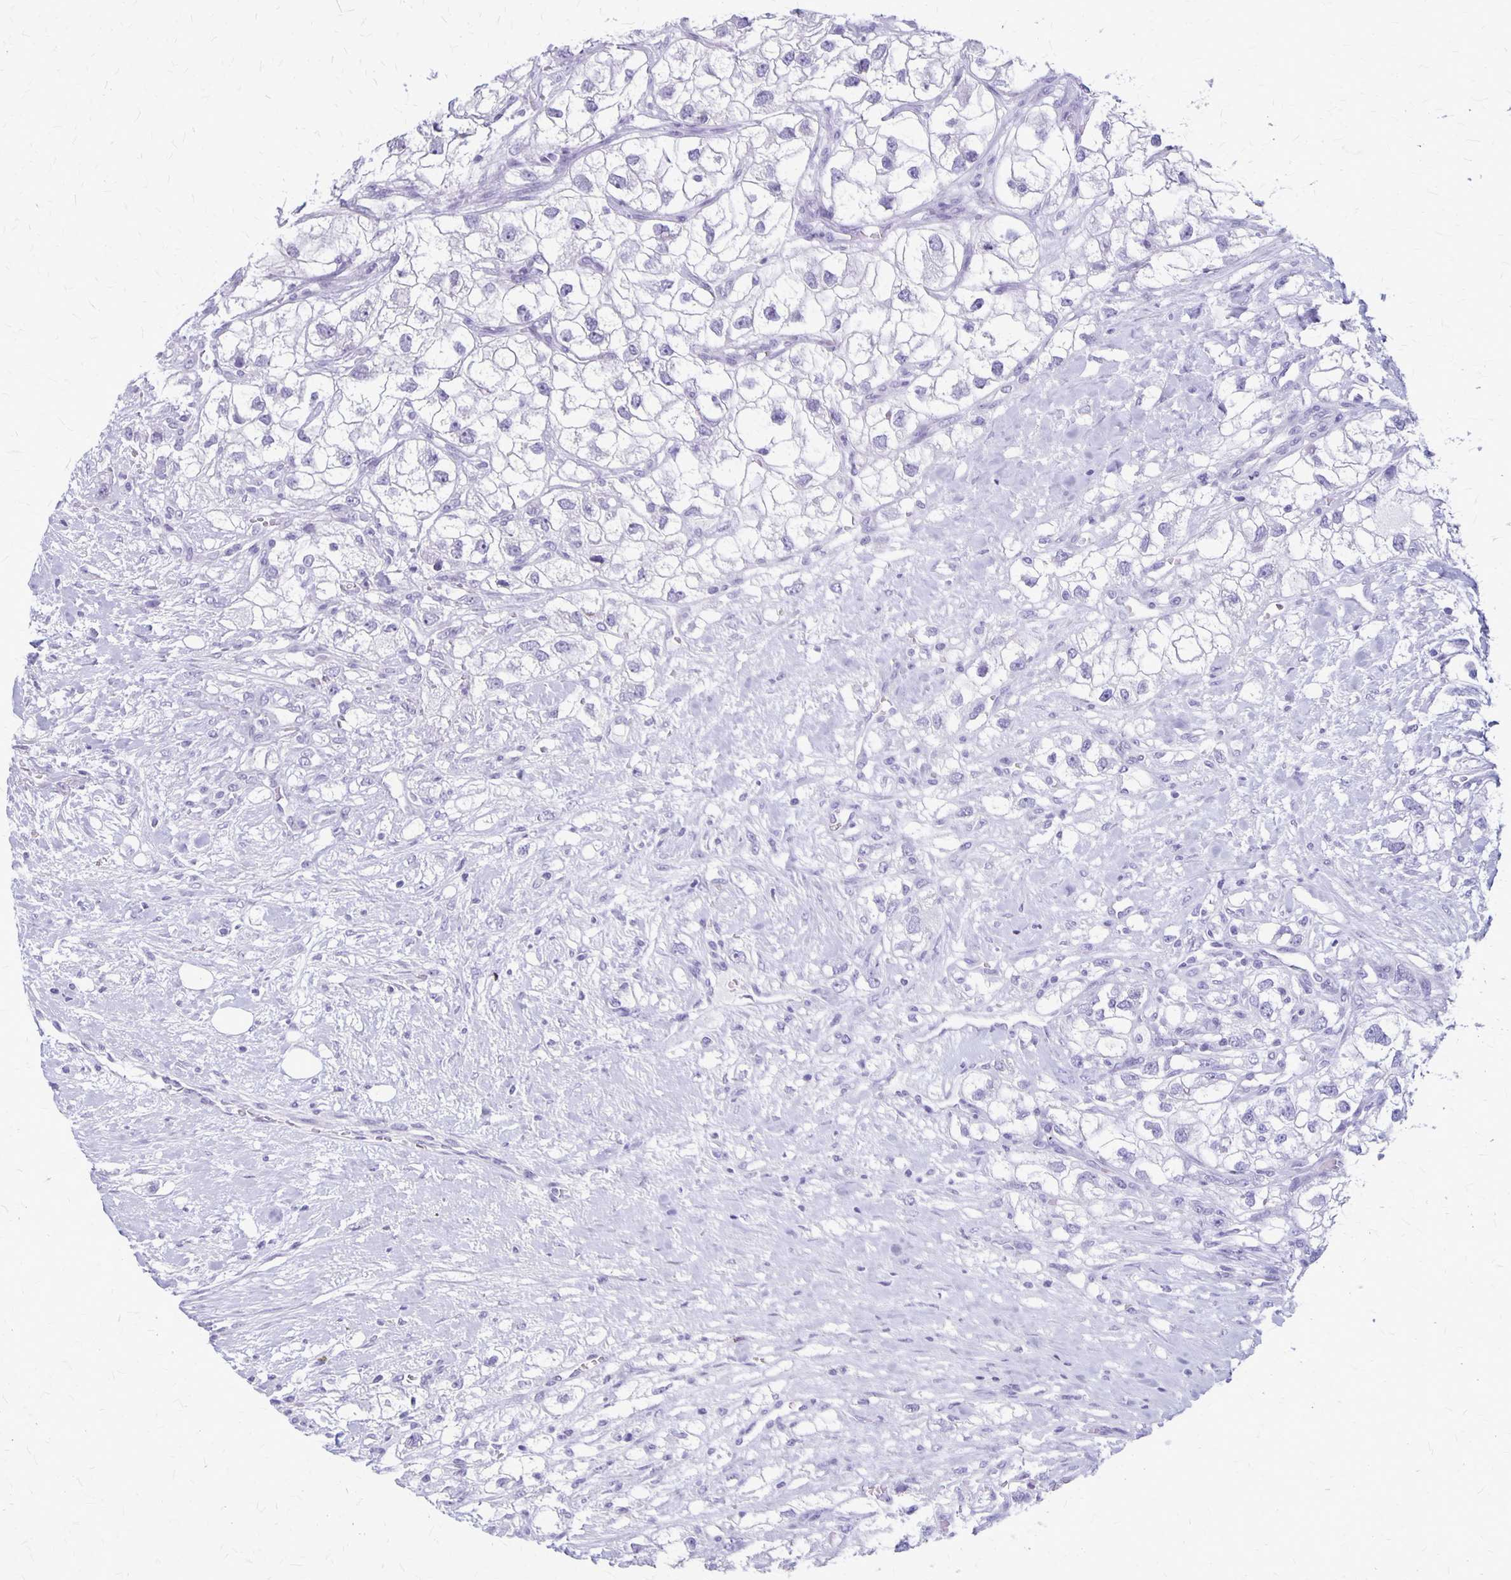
{"staining": {"intensity": "negative", "quantity": "none", "location": "none"}, "tissue": "renal cancer", "cell_type": "Tumor cells", "image_type": "cancer", "snomed": [{"axis": "morphology", "description": "Adenocarcinoma, NOS"}, {"axis": "topography", "description": "Kidney"}], "caption": "This is an immunohistochemistry (IHC) image of renal adenocarcinoma. There is no positivity in tumor cells.", "gene": "PLXNB3", "patient": {"sex": "male", "age": 59}}